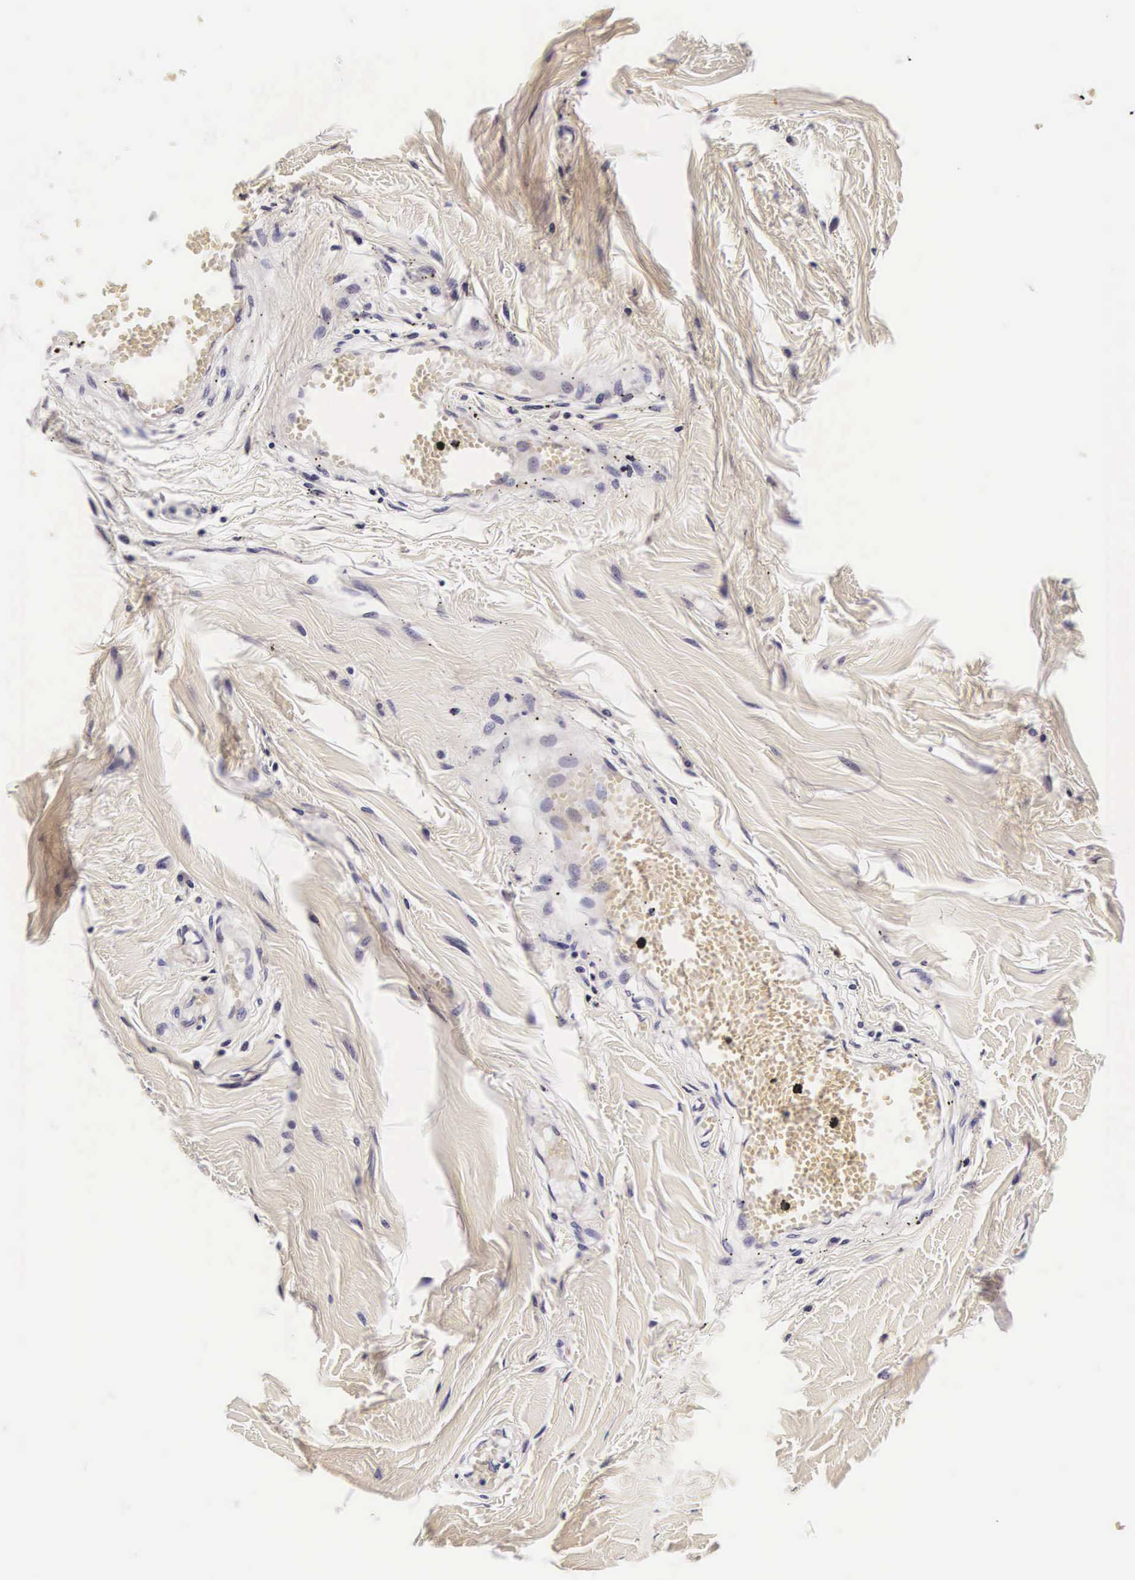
{"staining": {"intensity": "negative", "quantity": "none", "location": "none"}, "tissue": "adipose tissue", "cell_type": "Adipocytes", "image_type": "normal", "snomed": [{"axis": "morphology", "description": "Normal tissue, NOS"}, {"axis": "morphology", "description": "Sarcoma, NOS"}, {"axis": "topography", "description": "Skin"}, {"axis": "topography", "description": "Soft tissue"}], "caption": "Photomicrograph shows no significant protein expression in adipocytes of benign adipose tissue.", "gene": "PHETA2", "patient": {"sex": "female", "age": 51}}